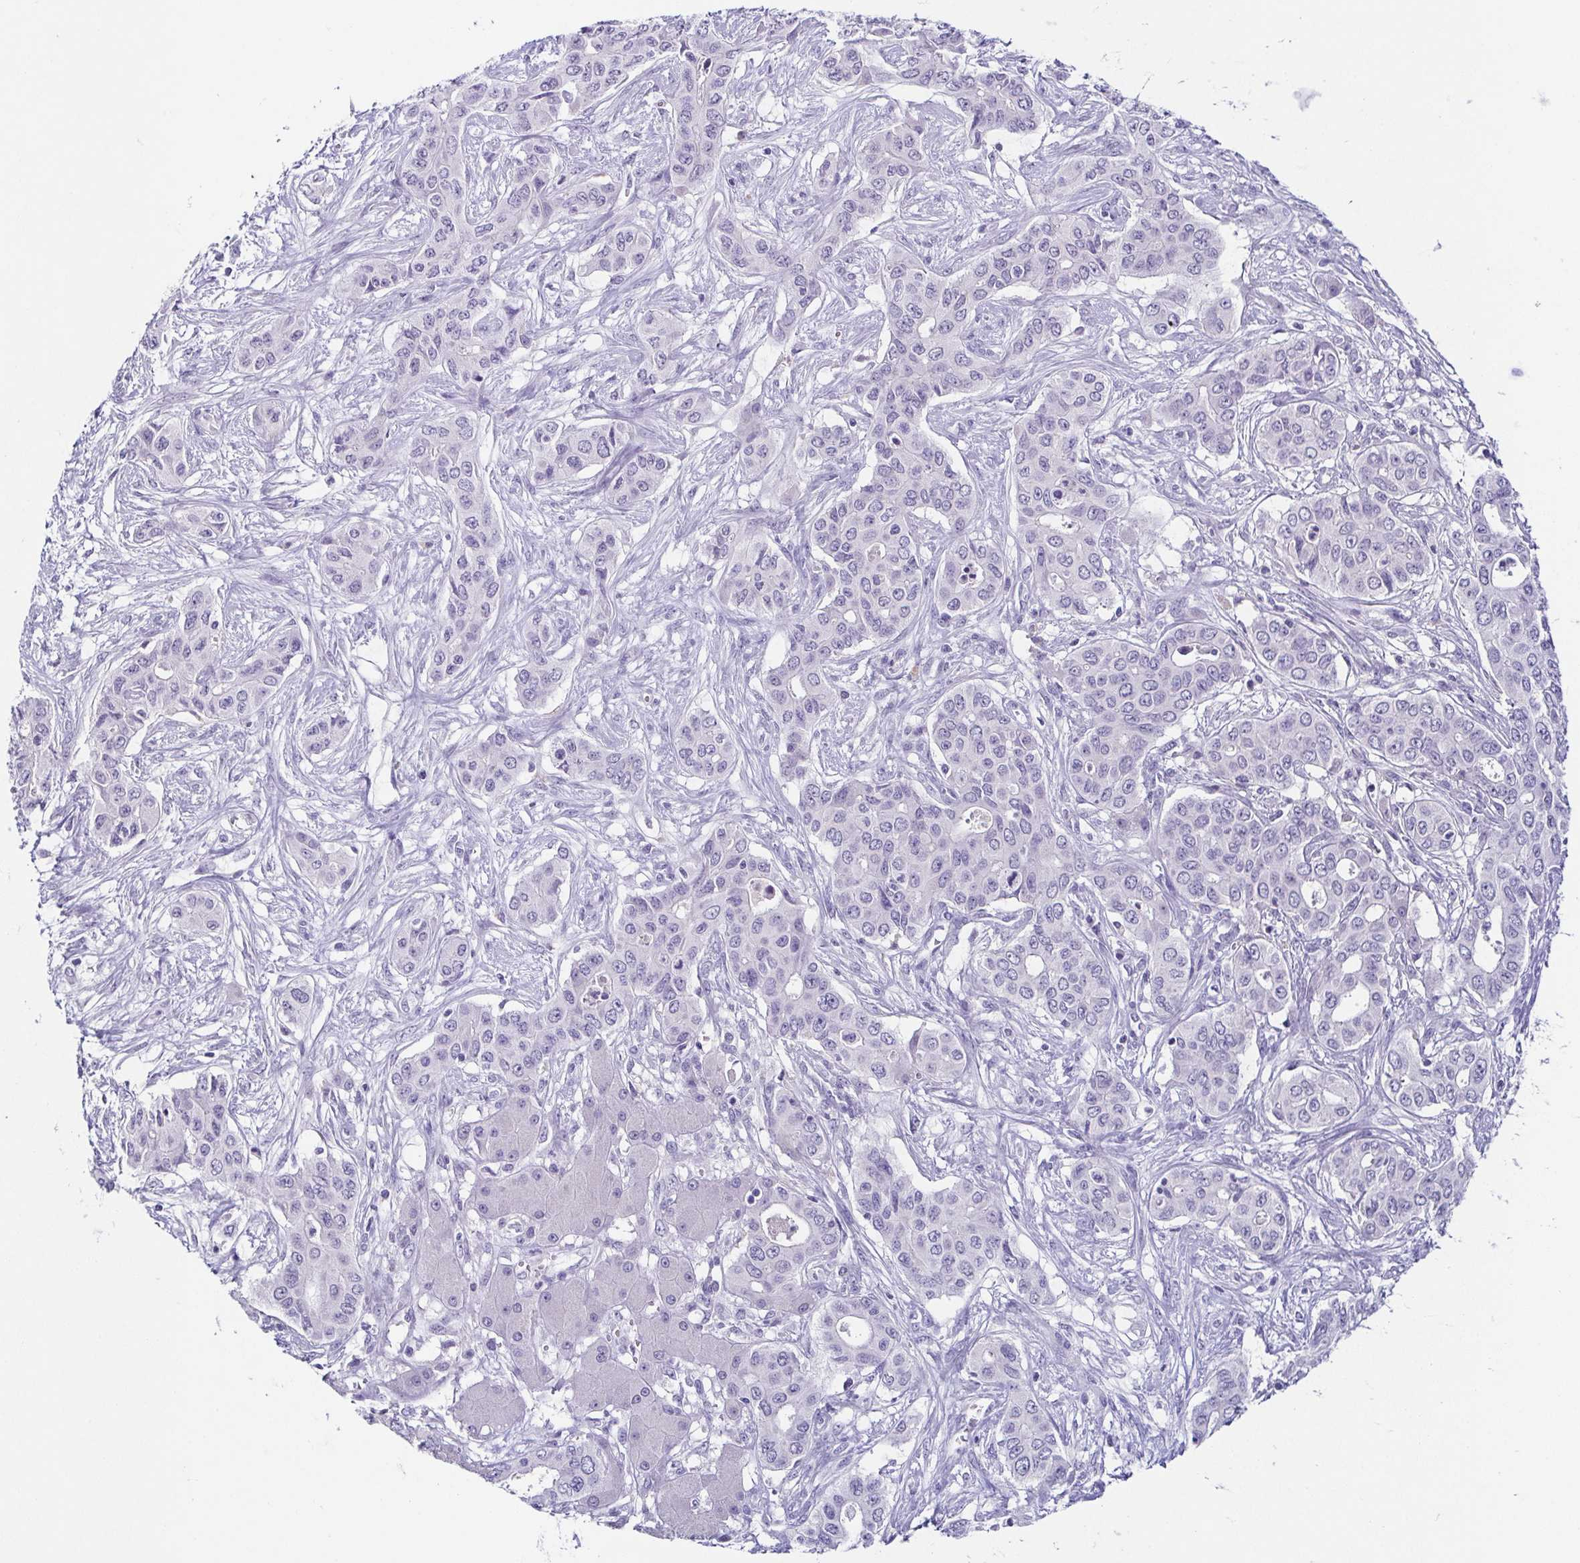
{"staining": {"intensity": "negative", "quantity": "none", "location": "none"}, "tissue": "liver cancer", "cell_type": "Tumor cells", "image_type": "cancer", "snomed": [{"axis": "morphology", "description": "Cholangiocarcinoma"}, {"axis": "topography", "description": "Liver"}], "caption": "IHC of liver cancer (cholangiocarcinoma) displays no staining in tumor cells. The staining was performed using DAB (3,3'-diaminobenzidine) to visualize the protein expression in brown, while the nuclei were stained in blue with hematoxylin (Magnification: 20x).", "gene": "TP73", "patient": {"sex": "female", "age": 65}}